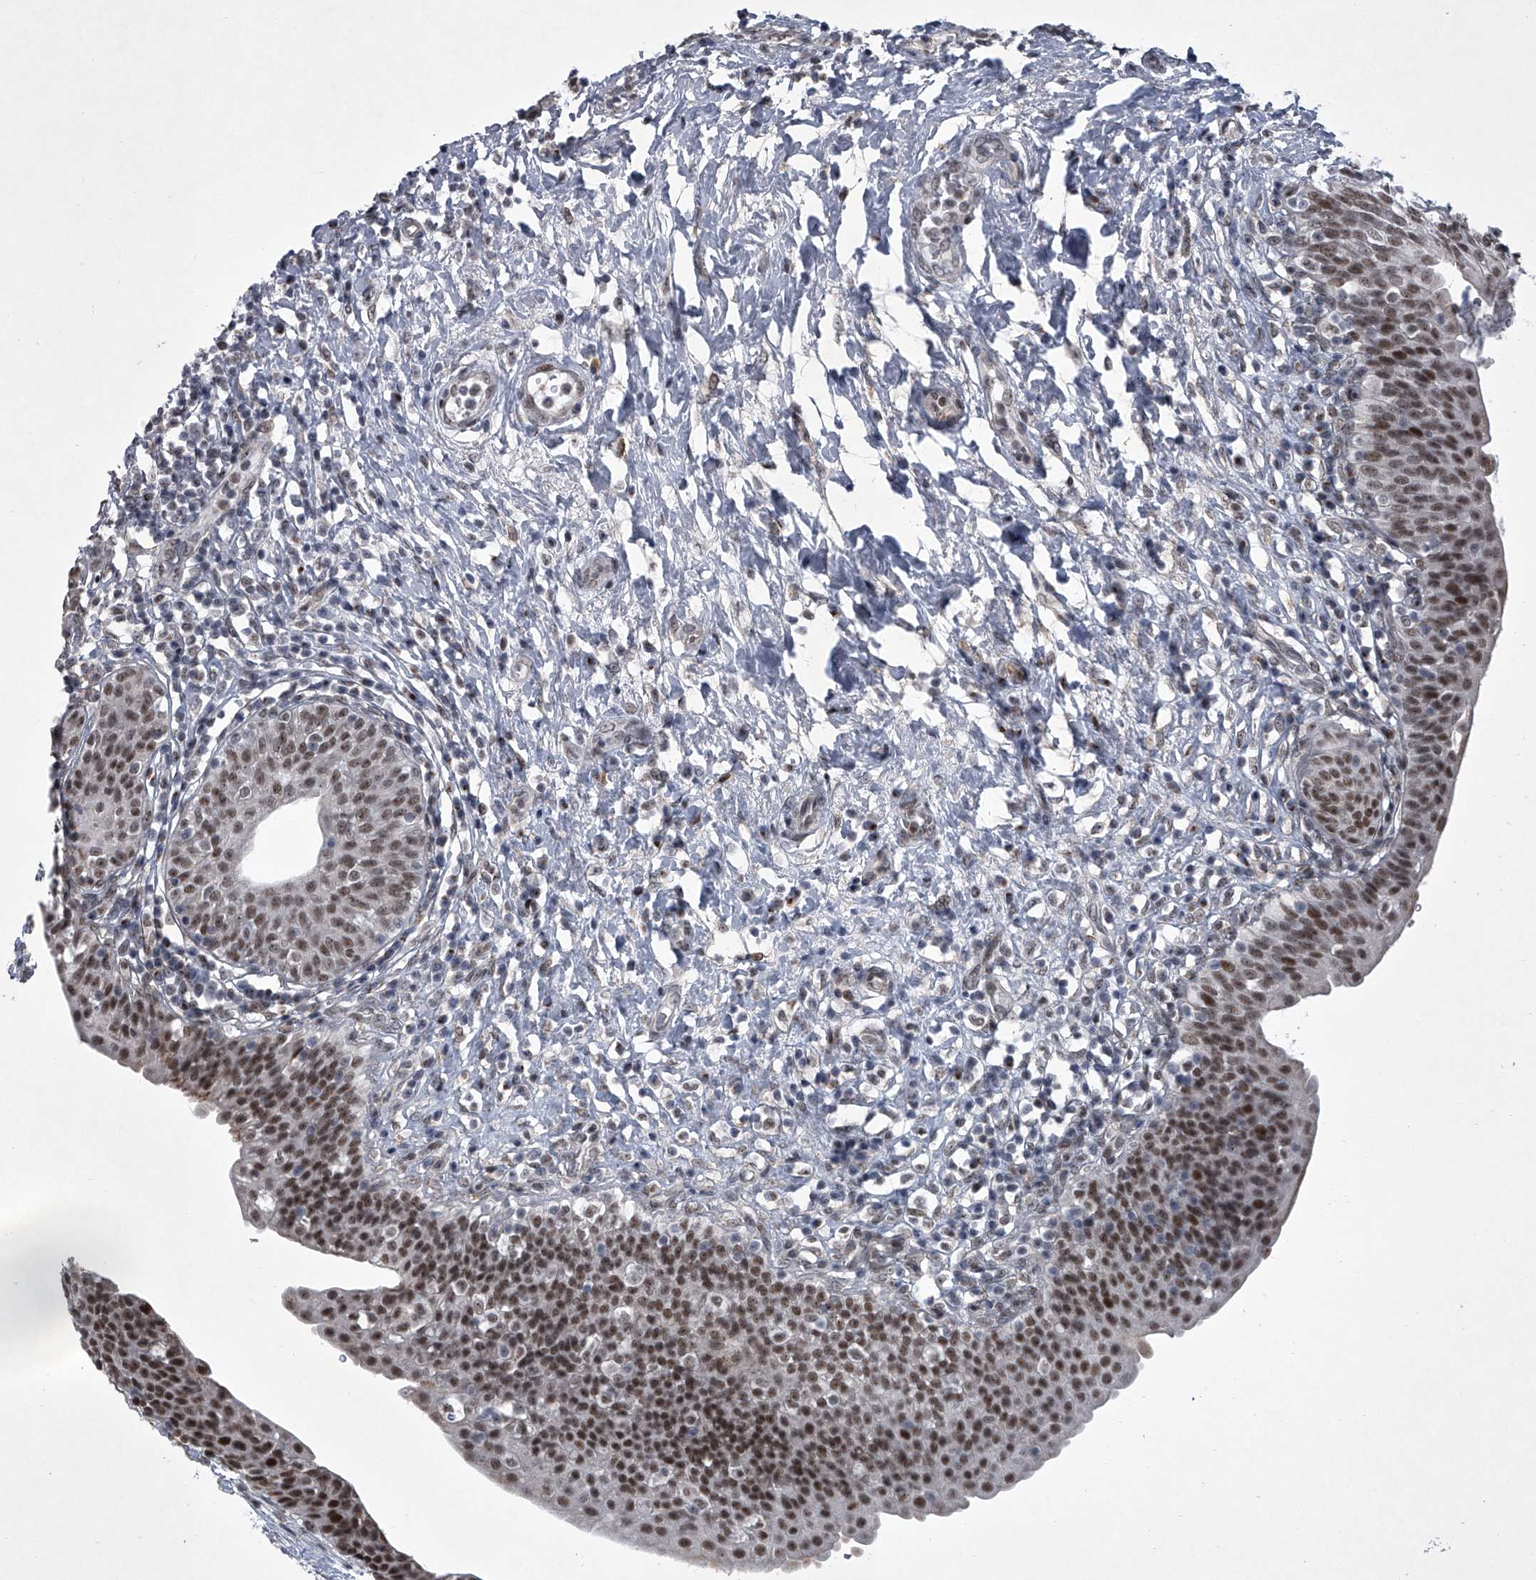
{"staining": {"intensity": "moderate", "quantity": ">75%", "location": "nuclear"}, "tissue": "urinary bladder", "cell_type": "Urothelial cells", "image_type": "normal", "snomed": [{"axis": "morphology", "description": "Normal tissue, NOS"}, {"axis": "topography", "description": "Urinary bladder"}], "caption": "IHC (DAB) staining of benign human urinary bladder exhibits moderate nuclear protein expression in about >75% of urothelial cells.", "gene": "MLLT1", "patient": {"sex": "male", "age": 83}}